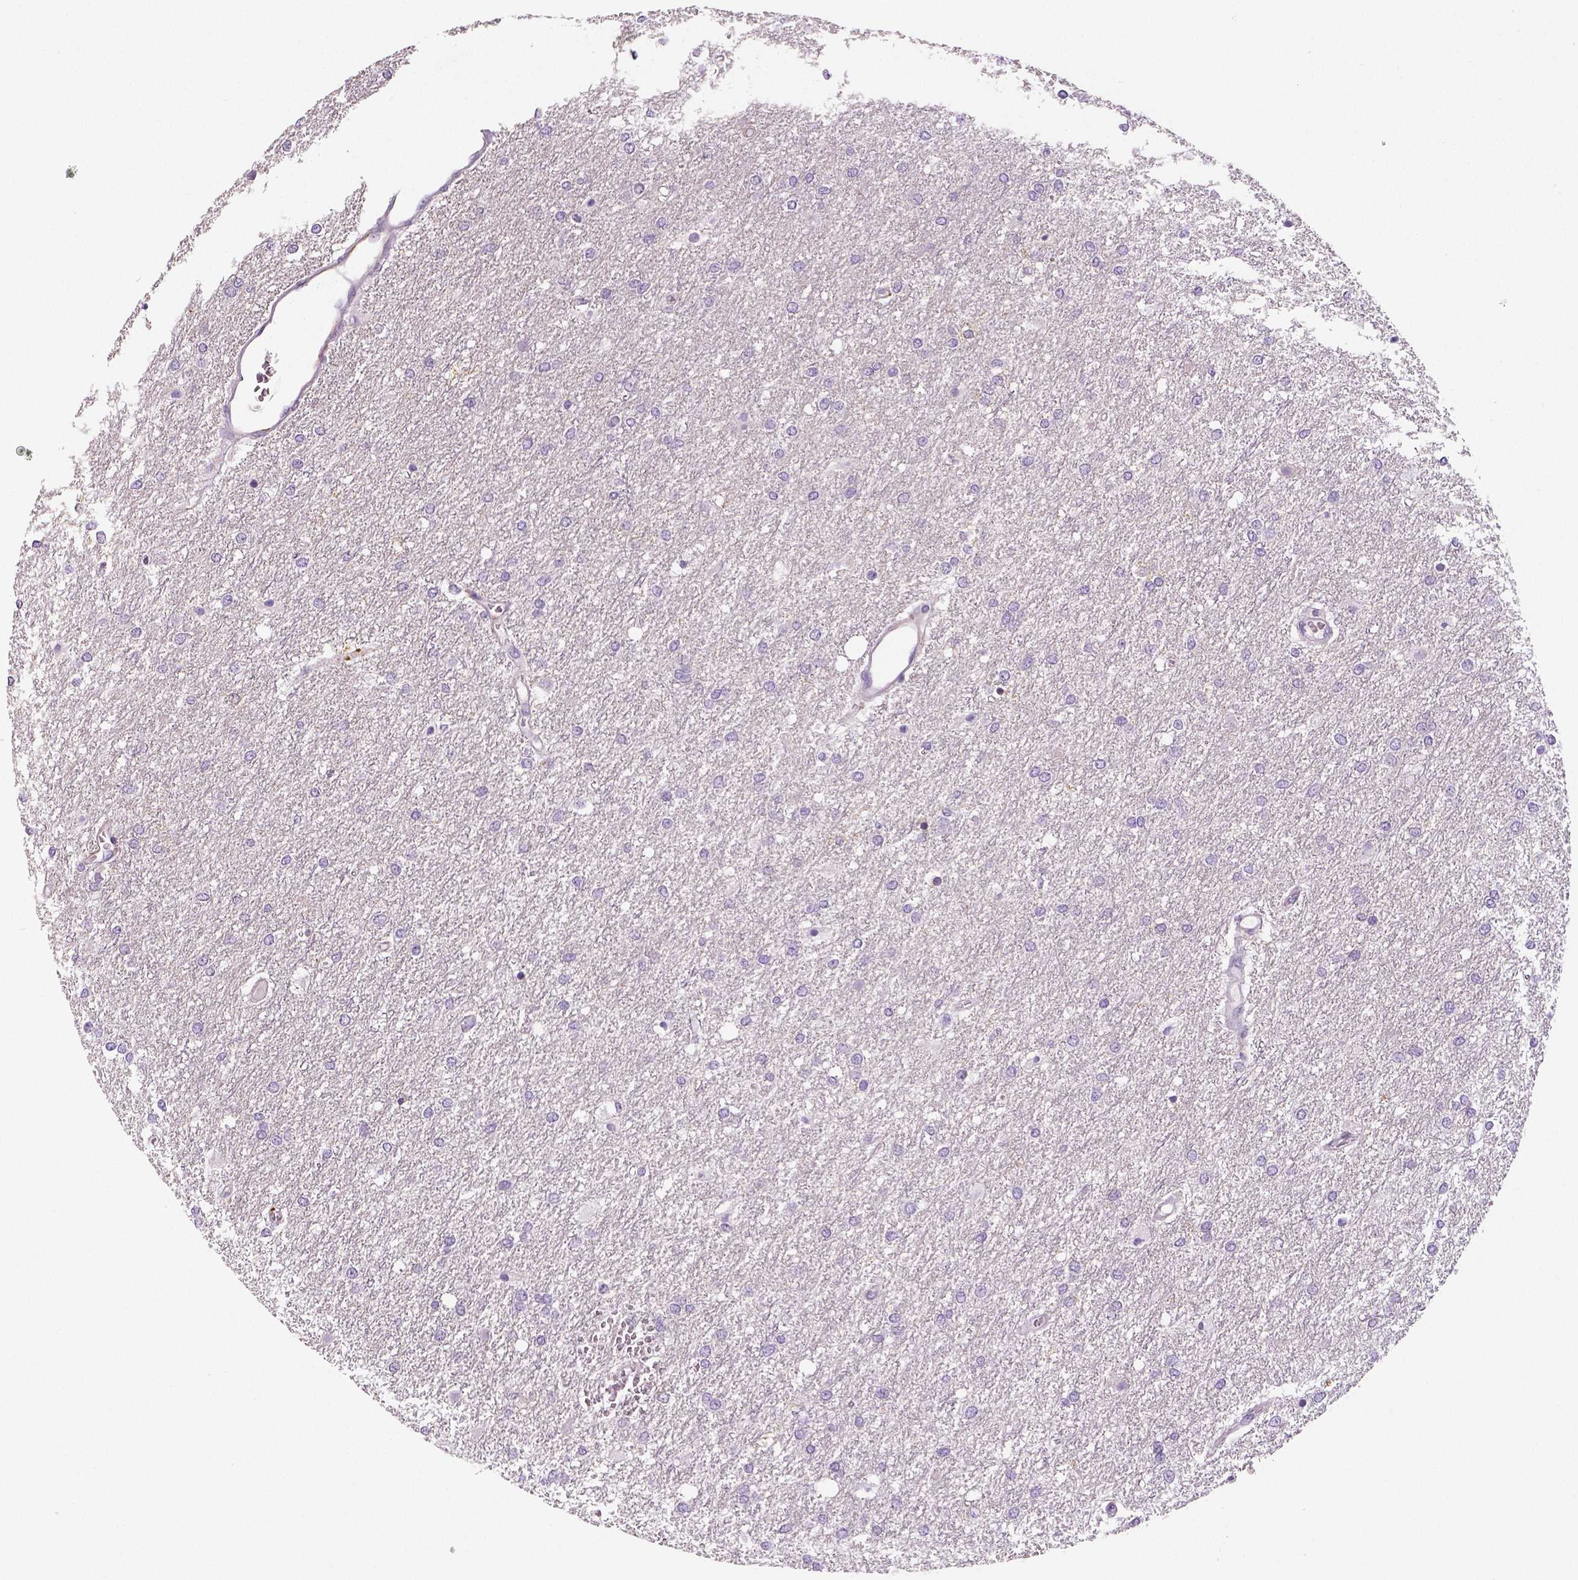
{"staining": {"intensity": "negative", "quantity": "none", "location": "none"}, "tissue": "glioma", "cell_type": "Tumor cells", "image_type": "cancer", "snomed": [{"axis": "morphology", "description": "Glioma, malignant, High grade"}, {"axis": "topography", "description": "Brain"}], "caption": "Glioma was stained to show a protein in brown. There is no significant positivity in tumor cells.", "gene": "TSPAN7", "patient": {"sex": "female", "age": 61}}